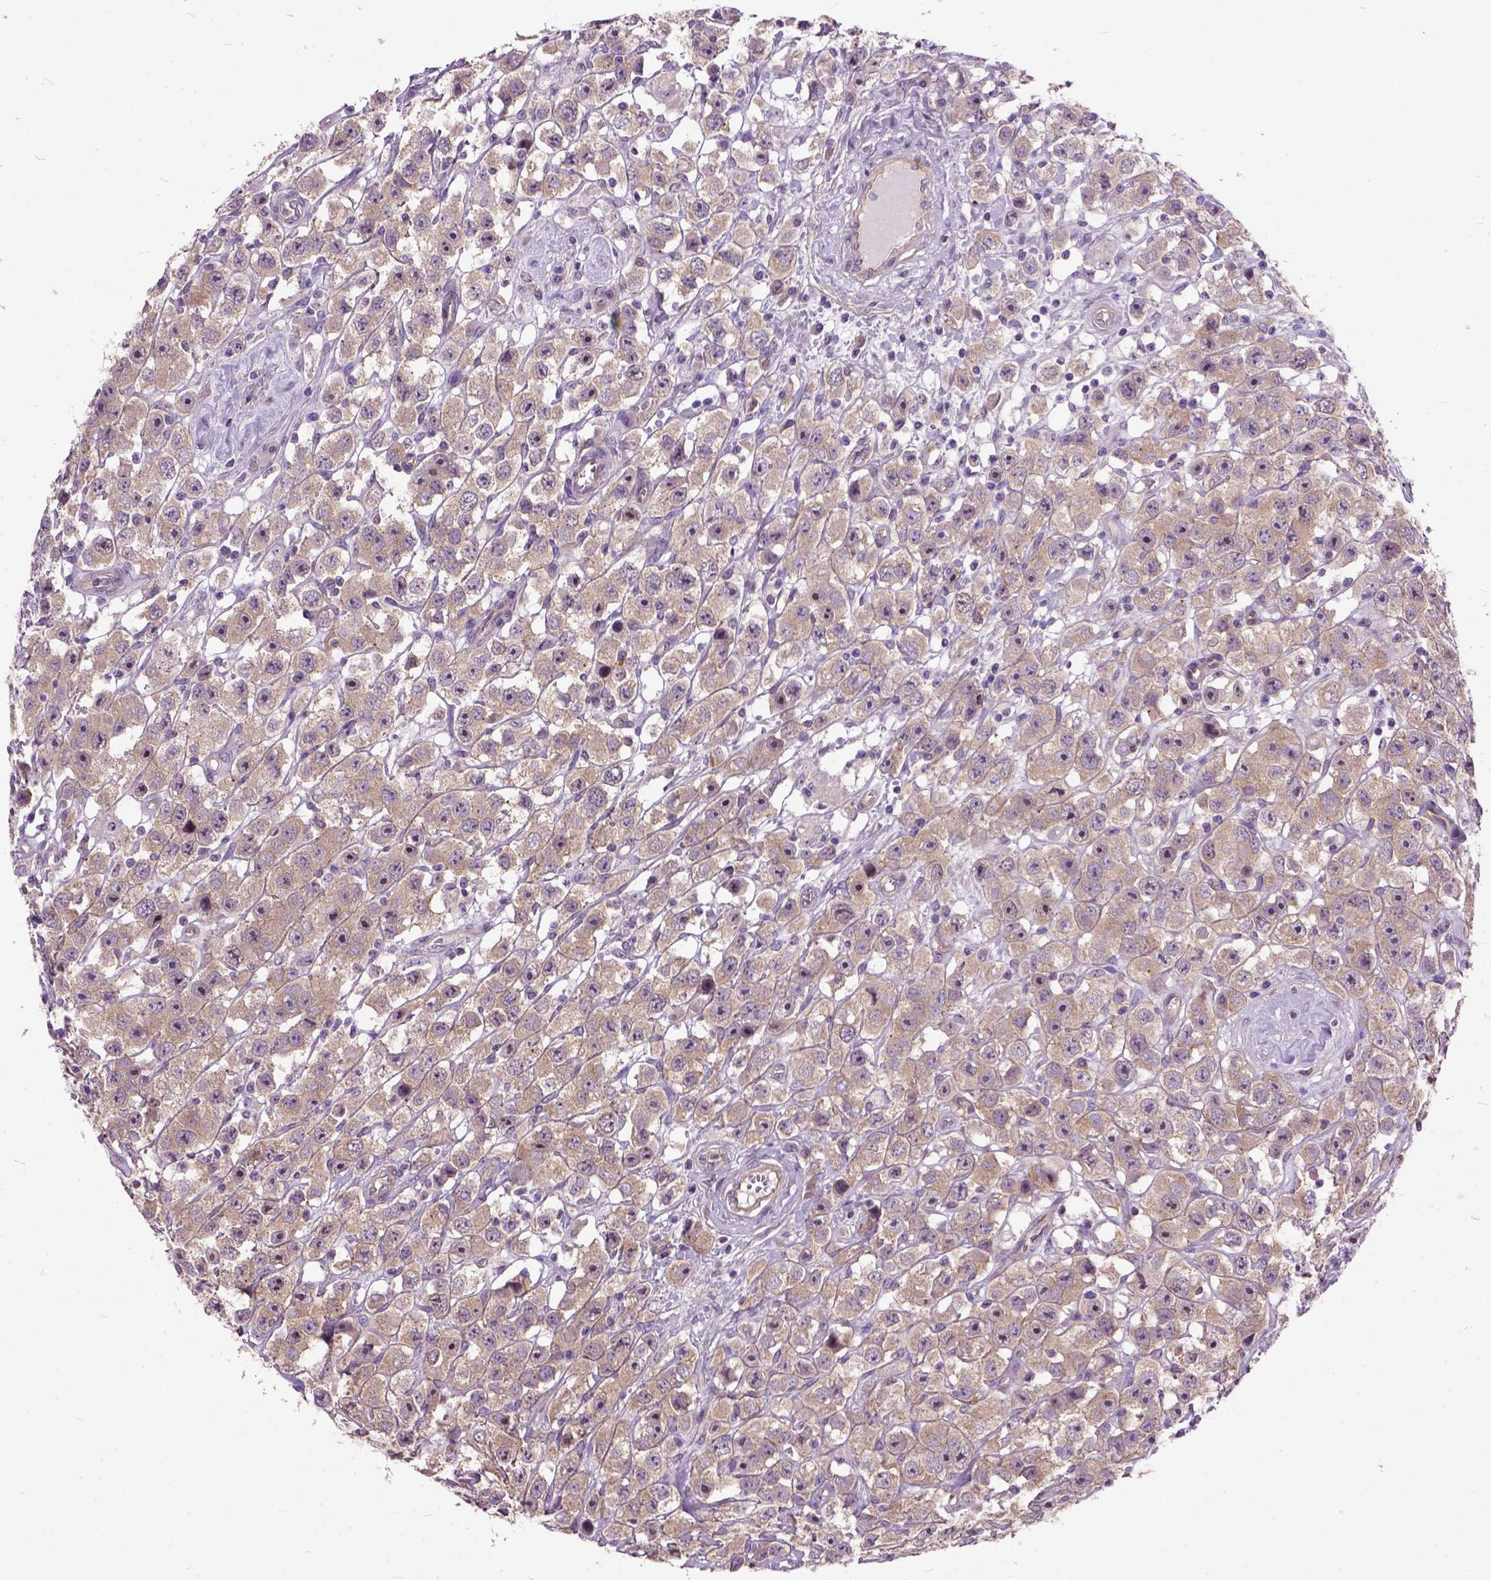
{"staining": {"intensity": "moderate", "quantity": "<25%", "location": "cytoplasmic/membranous,nuclear"}, "tissue": "testis cancer", "cell_type": "Tumor cells", "image_type": "cancer", "snomed": [{"axis": "morphology", "description": "Seminoma, NOS"}, {"axis": "topography", "description": "Testis"}], "caption": "Protein expression analysis of human seminoma (testis) reveals moderate cytoplasmic/membranous and nuclear expression in approximately <25% of tumor cells.", "gene": "MAPT", "patient": {"sex": "male", "age": 45}}